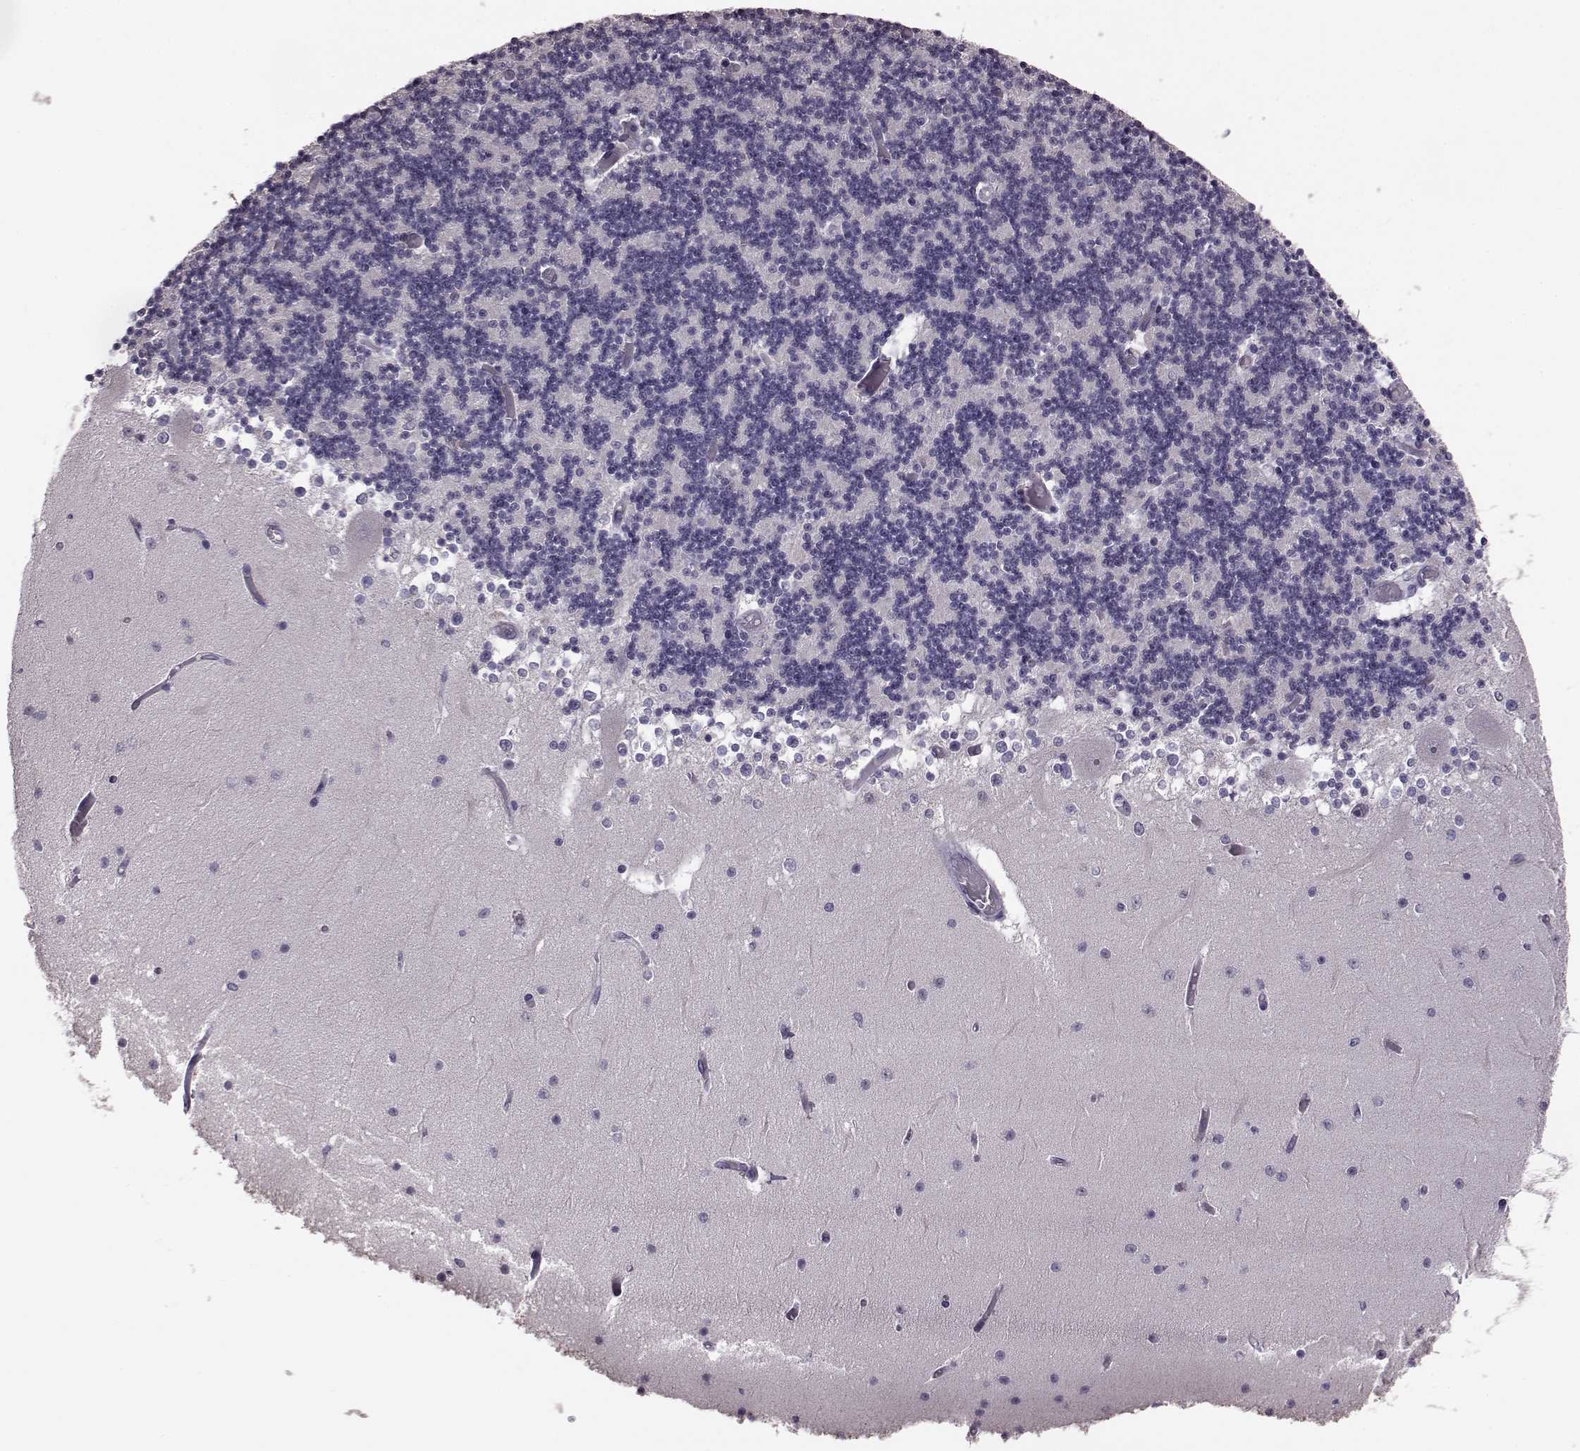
{"staining": {"intensity": "negative", "quantity": "none", "location": "none"}, "tissue": "cerebellum", "cell_type": "Cells in granular layer", "image_type": "normal", "snomed": [{"axis": "morphology", "description": "Normal tissue, NOS"}, {"axis": "topography", "description": "Cerebellum"}], "caption": "Protein analysis of benign cerebellum reveals no significant positivity in cells in granular layer.", "gene": "ALDH3A1", "patient": {"sex": "female", "age": 28}}